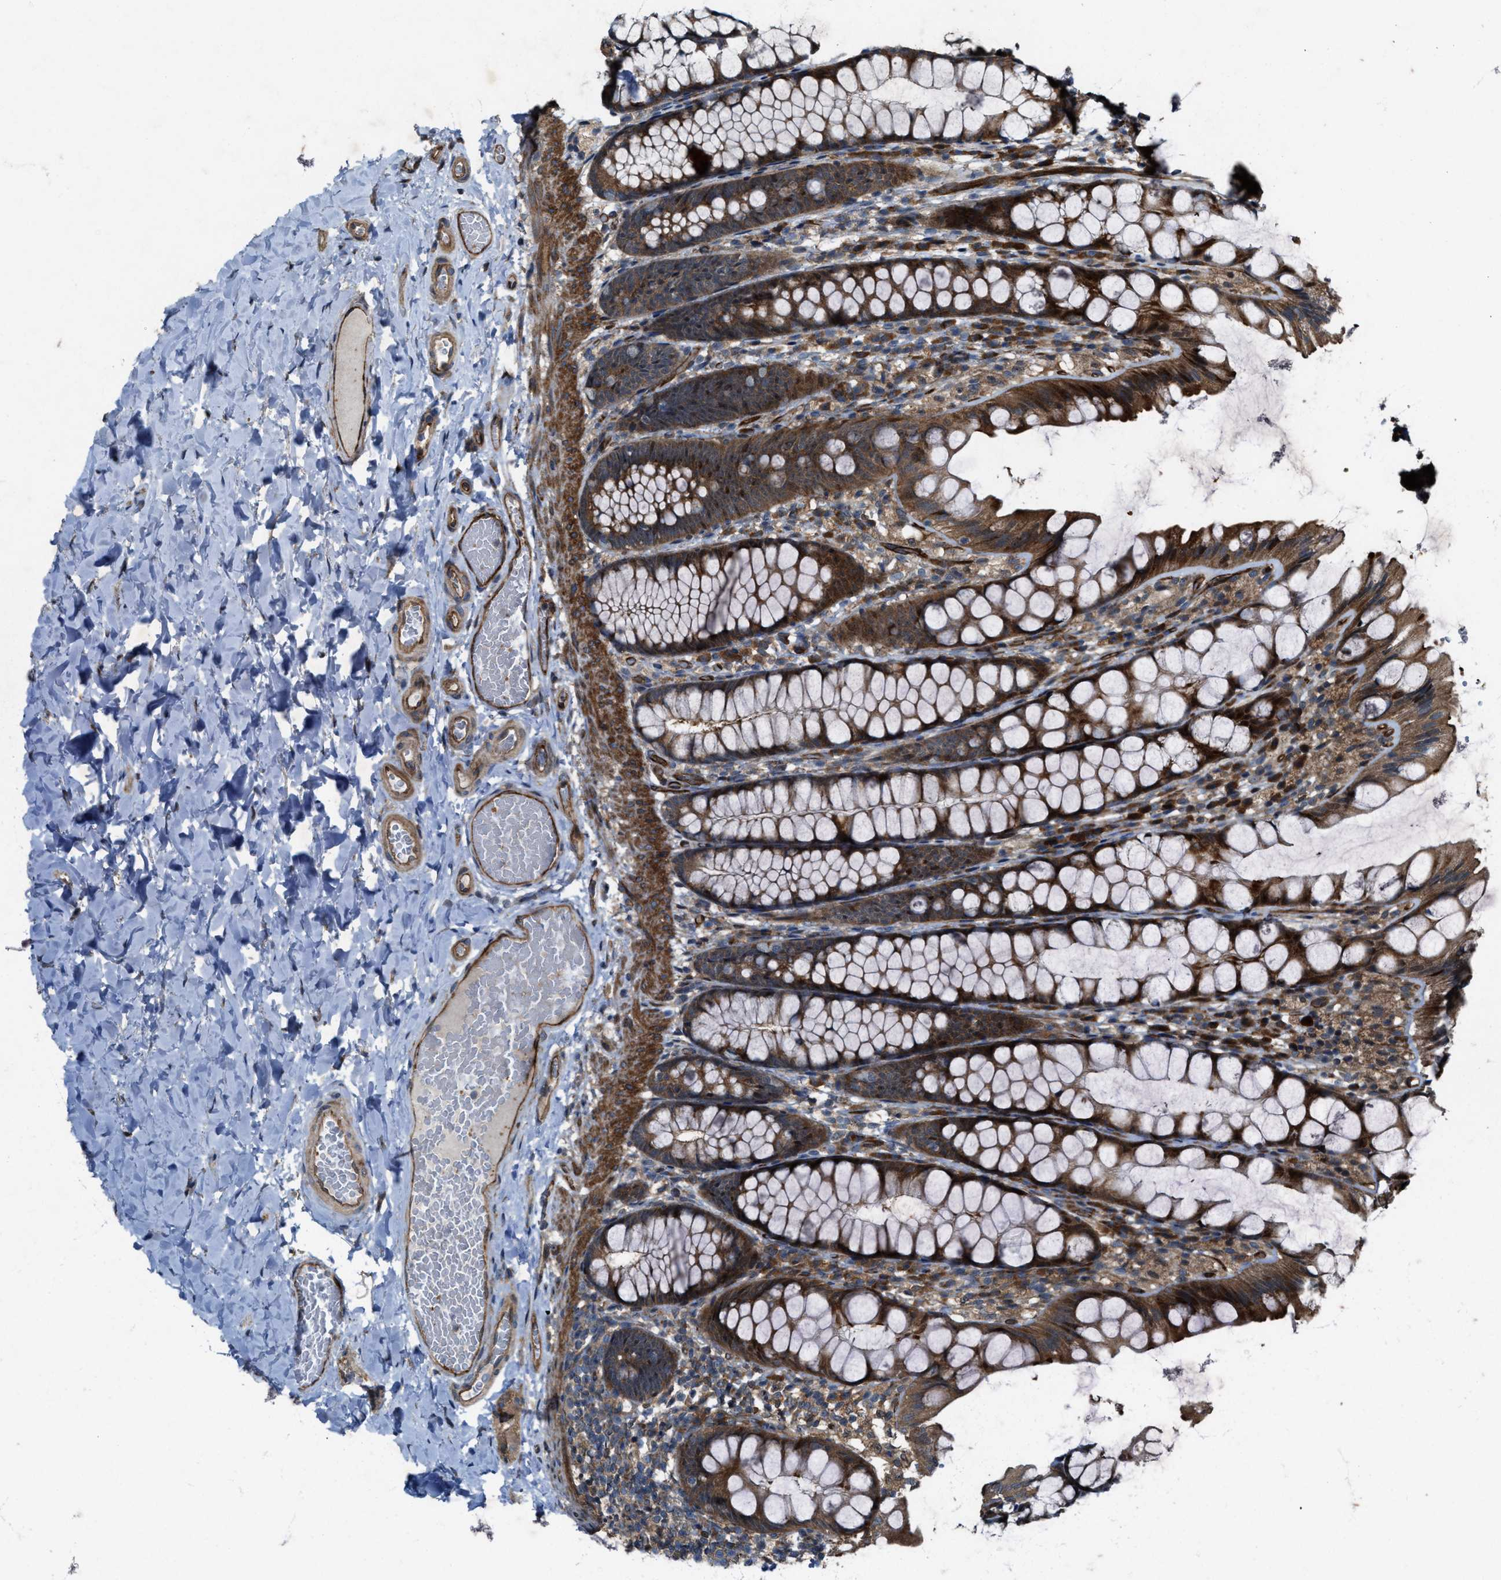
{"staining": {"intensity": "moderate", "quantity": "25%-75%", "location": "cytoplasmic/membranous"}, "tissue": "colon", "cell_type": "Endothelial cells", "image_type": "normal", "snomed": [{"axis": "morphology", "description": "Normal tissue, NOS"}, {"axis": "topography", "description": "Colon"}], "caption": "DAB immunohistochemical staining of normal colon demonstrates moderate cytoplasmic/membranous protein expression in approximately 25%-75% of endothelial cells.", "gene": "LRRC72", "patient": {"sex": "male", "age": 47}}